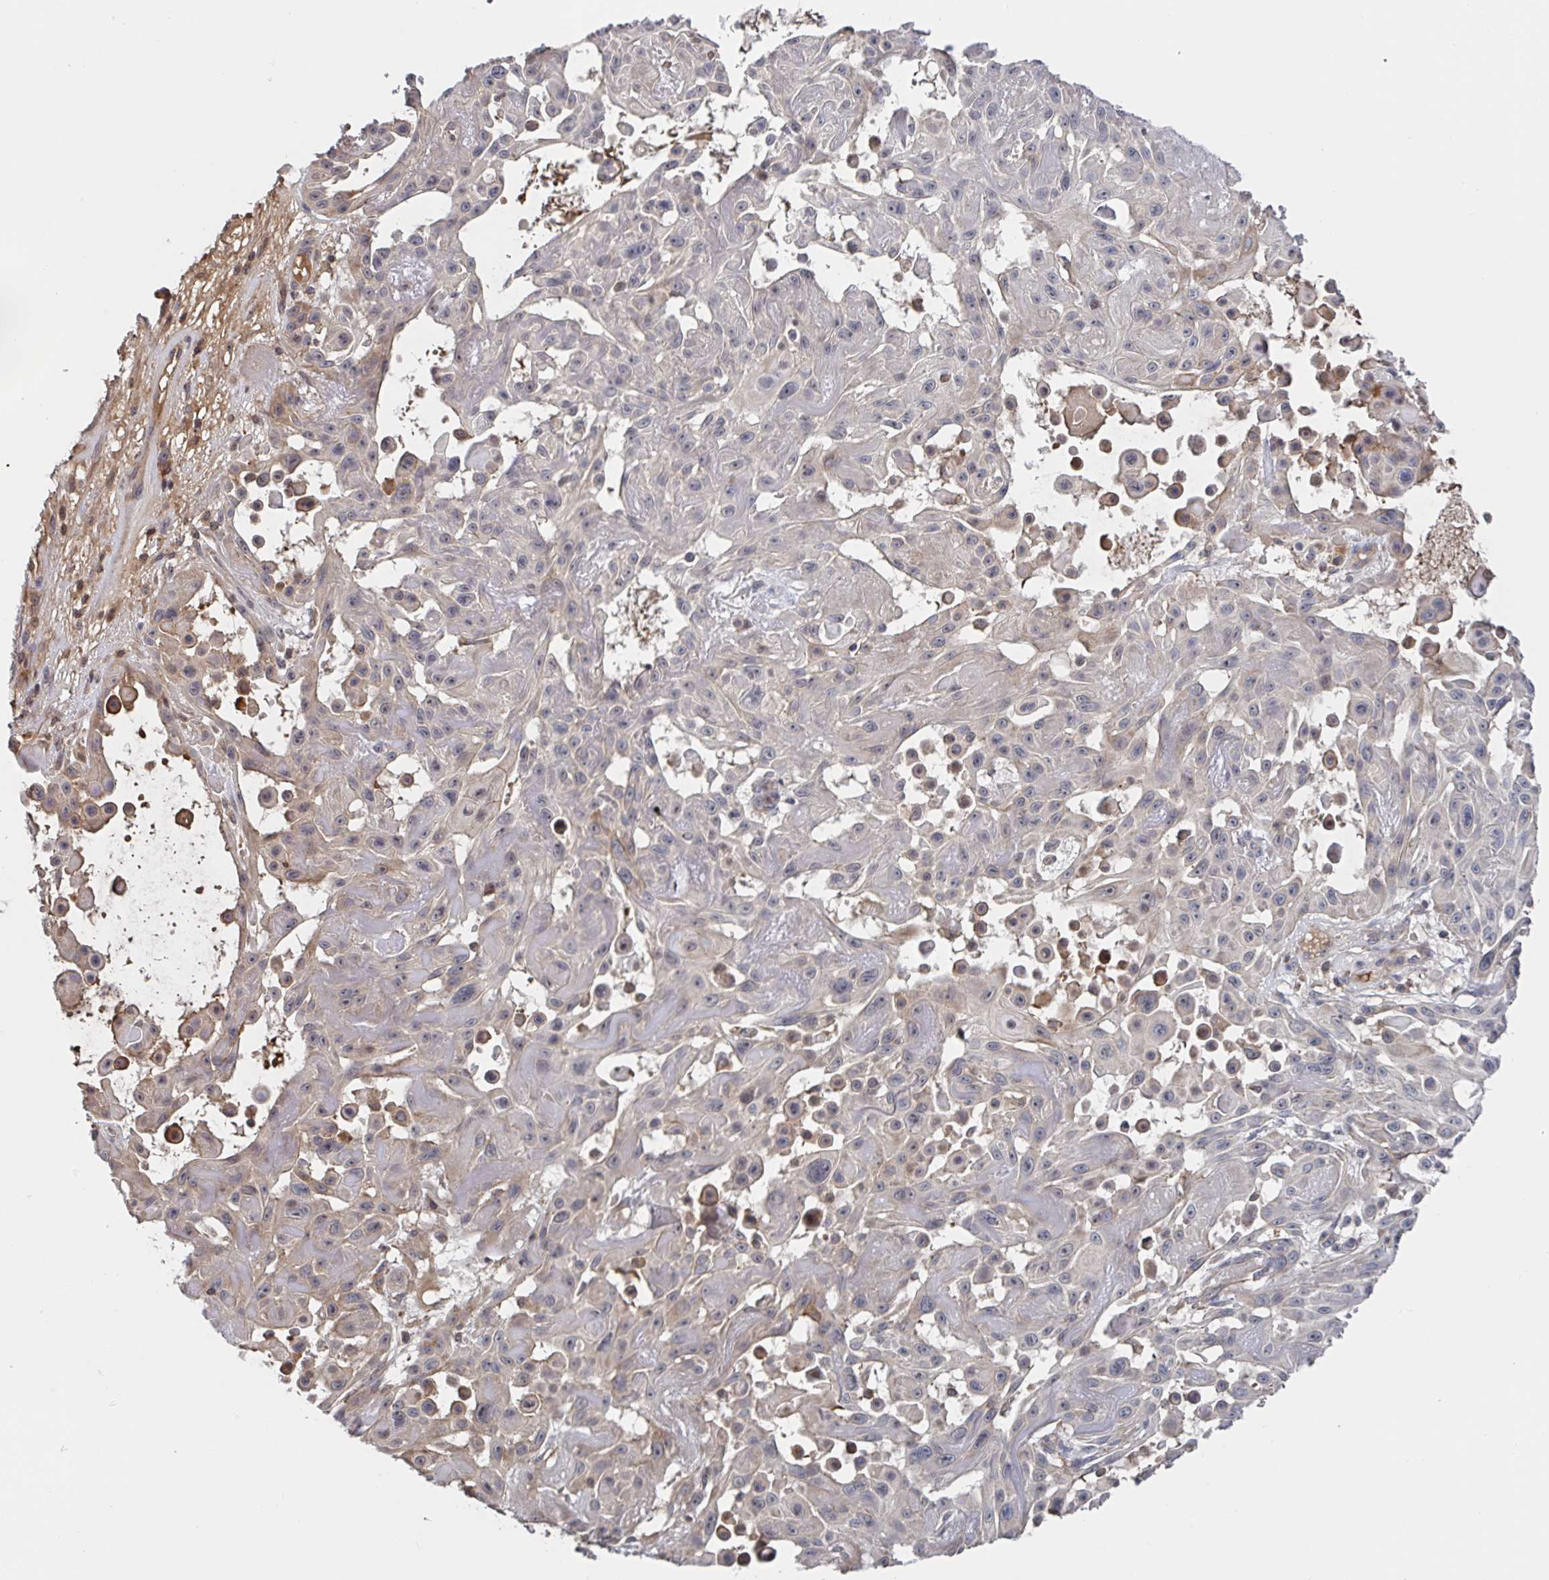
{"staining": {"intensity": "weak", "quantity": "<25%", "location": "cytoplasmic/membranous"}, "tissue": "skin cancer", "cell_type": "Tumor cells", "image_type": "cancer", "snomed": [{"axis": "morphology", "description": "Squamous cell carcinoma, NOS"}, {"axis": "topography", "description": "Skin"}], "caption": "Immunohistochemistry of skin squamous cell carcinoma shows no positivity in tumor cells.", "gene": "DHRS12", "patient": {"sex": "male", "age": 91}}